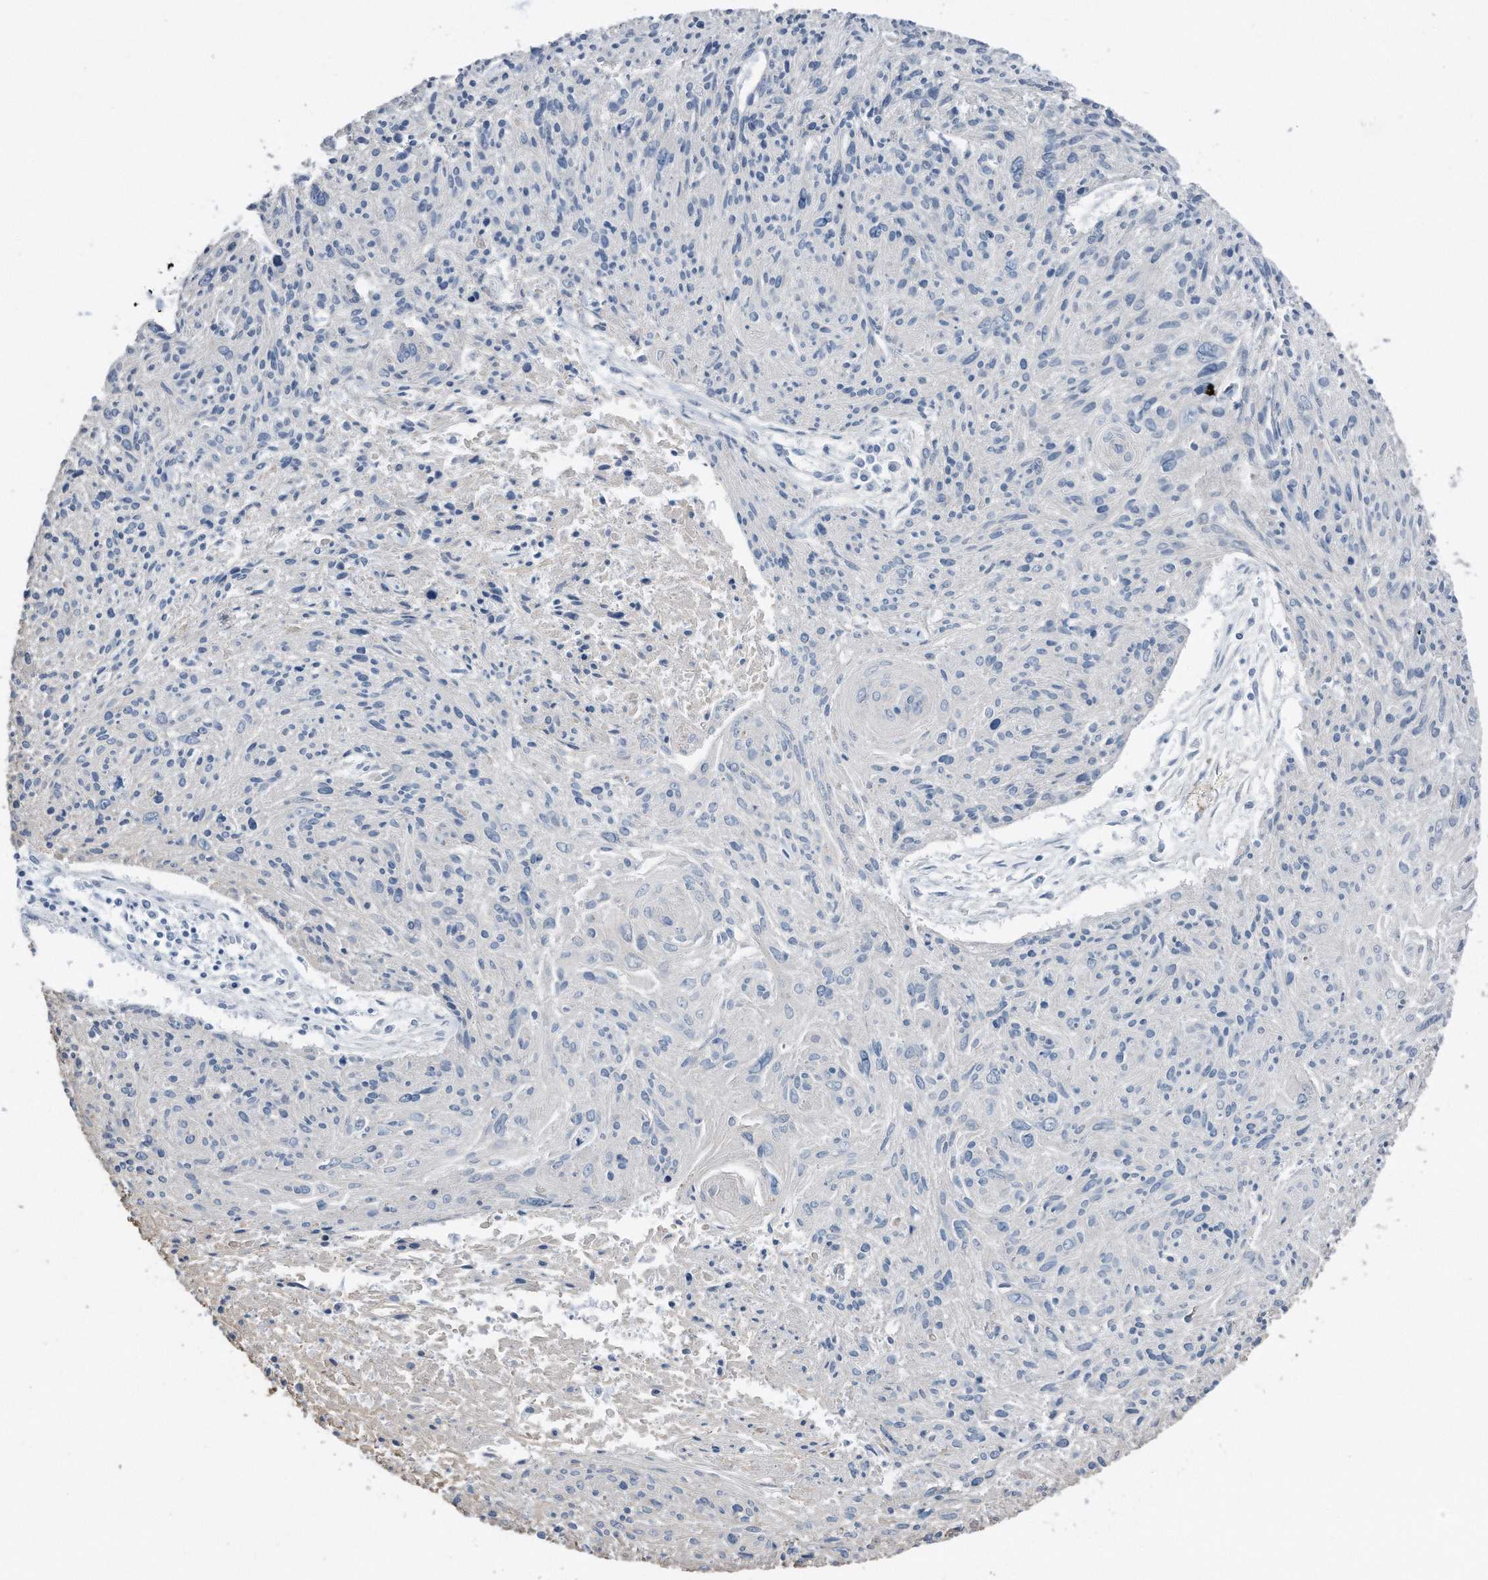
{"staining": {"intensity": "negative", "quantity": "none", "location": "none"}, "tissue": "cervical cancer", "cell_type": "Tumor cells", "image_type": "cancer", "snomed": [{"axis": "morphology", "description": "Squamous cell carcinoma, NOS"}, {"axis": "topography", "description": "Cervix"}], "caption": "Tumor cells show no significant protein positivity in cervical squamous cell carcinoma.", "gene": "YRDC", "patient": {"sex": "female", "age": 51}}